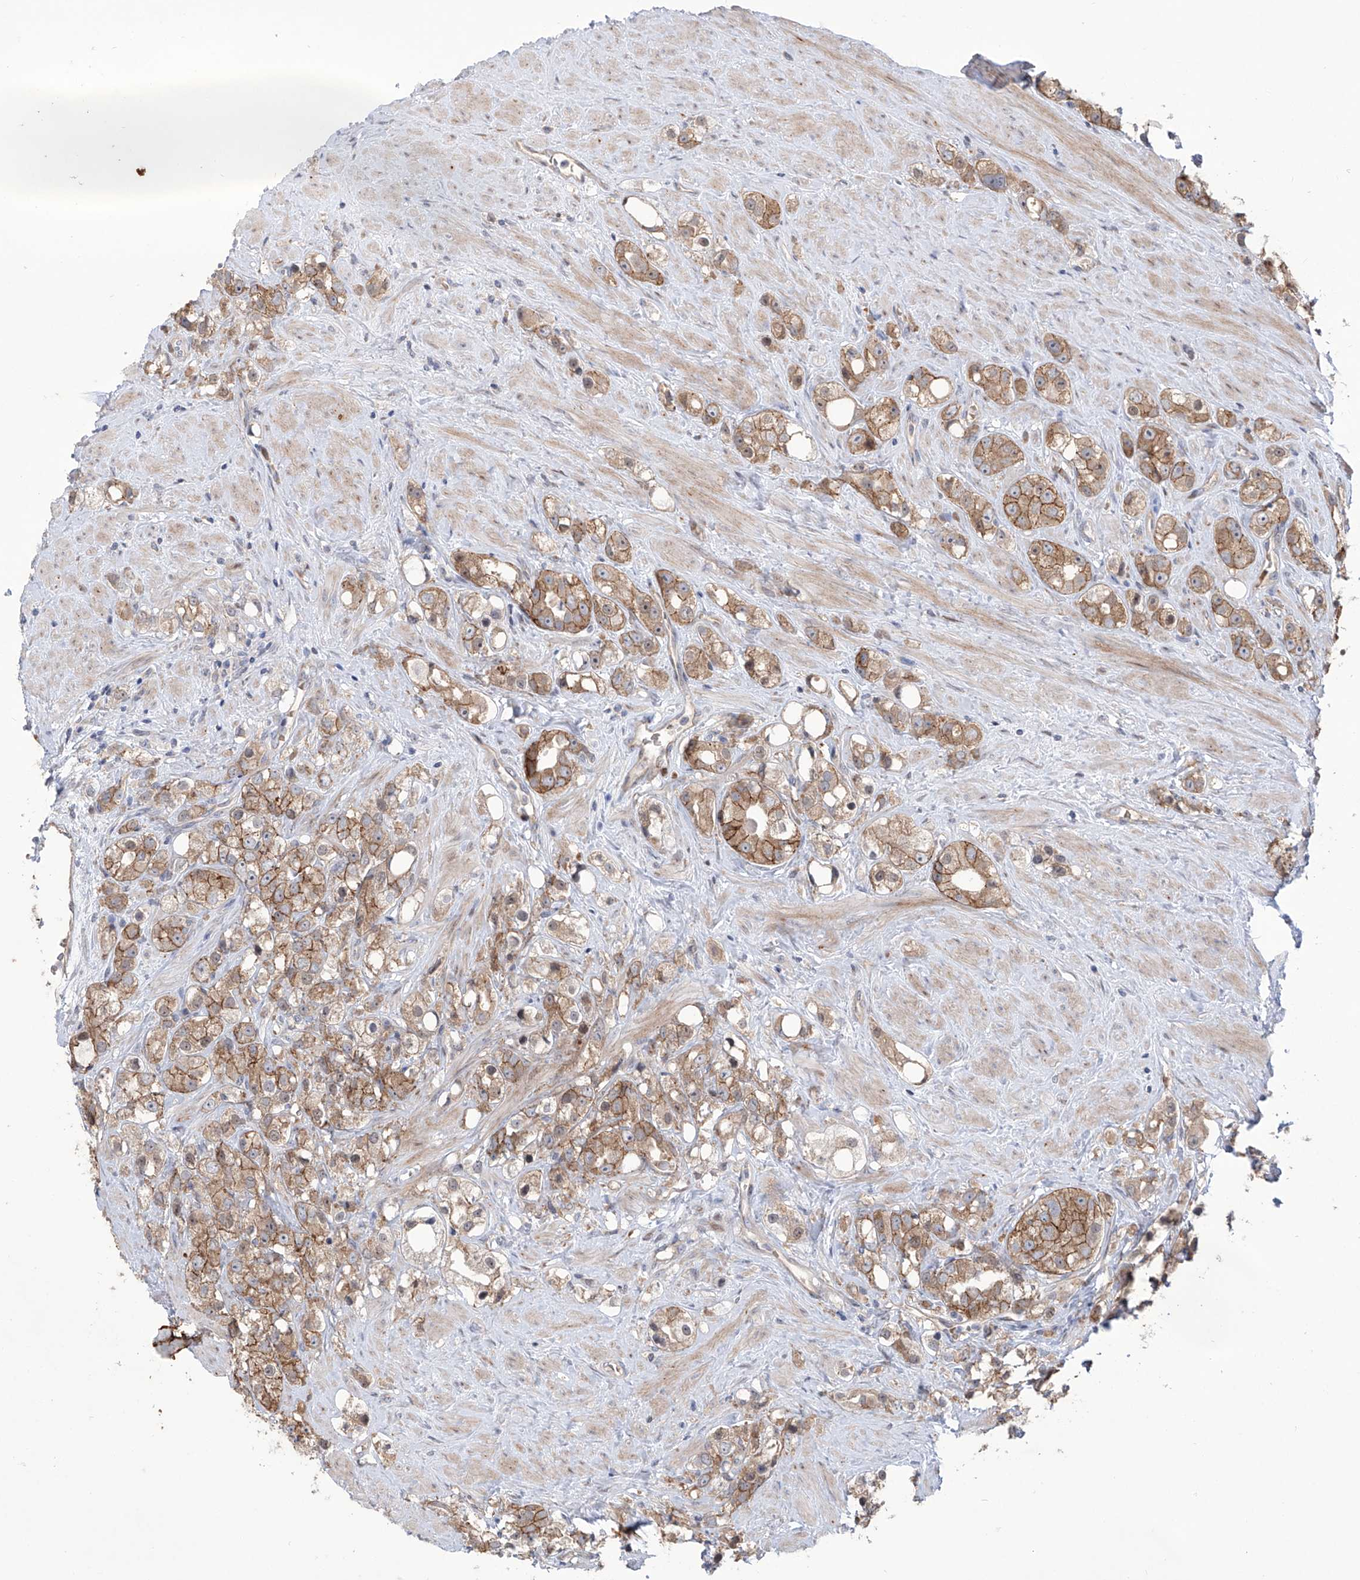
{"staining": {"intensity": "moderate", "quantity": ">75%", "location": "cytoplasmic/membranous"}, "tissue": "prostate cancer", "cell_type": "Tumor cells", "image_type": "cancer", "snomed": [{"axis": "morphology", "description": "Adenocarcinoma, NOS"}, {"axis": "topography", "description": "Prostate"}], "caption": "A photomicrograph showing moderate cytoplasmic/membranous staining in about >75% of tumor cells in adenocarcinoma (prostate), as visualized by brown immunohistochemical staining.", "gene": "LRRC1", "patient": {"sex": "male", "age": 79}}